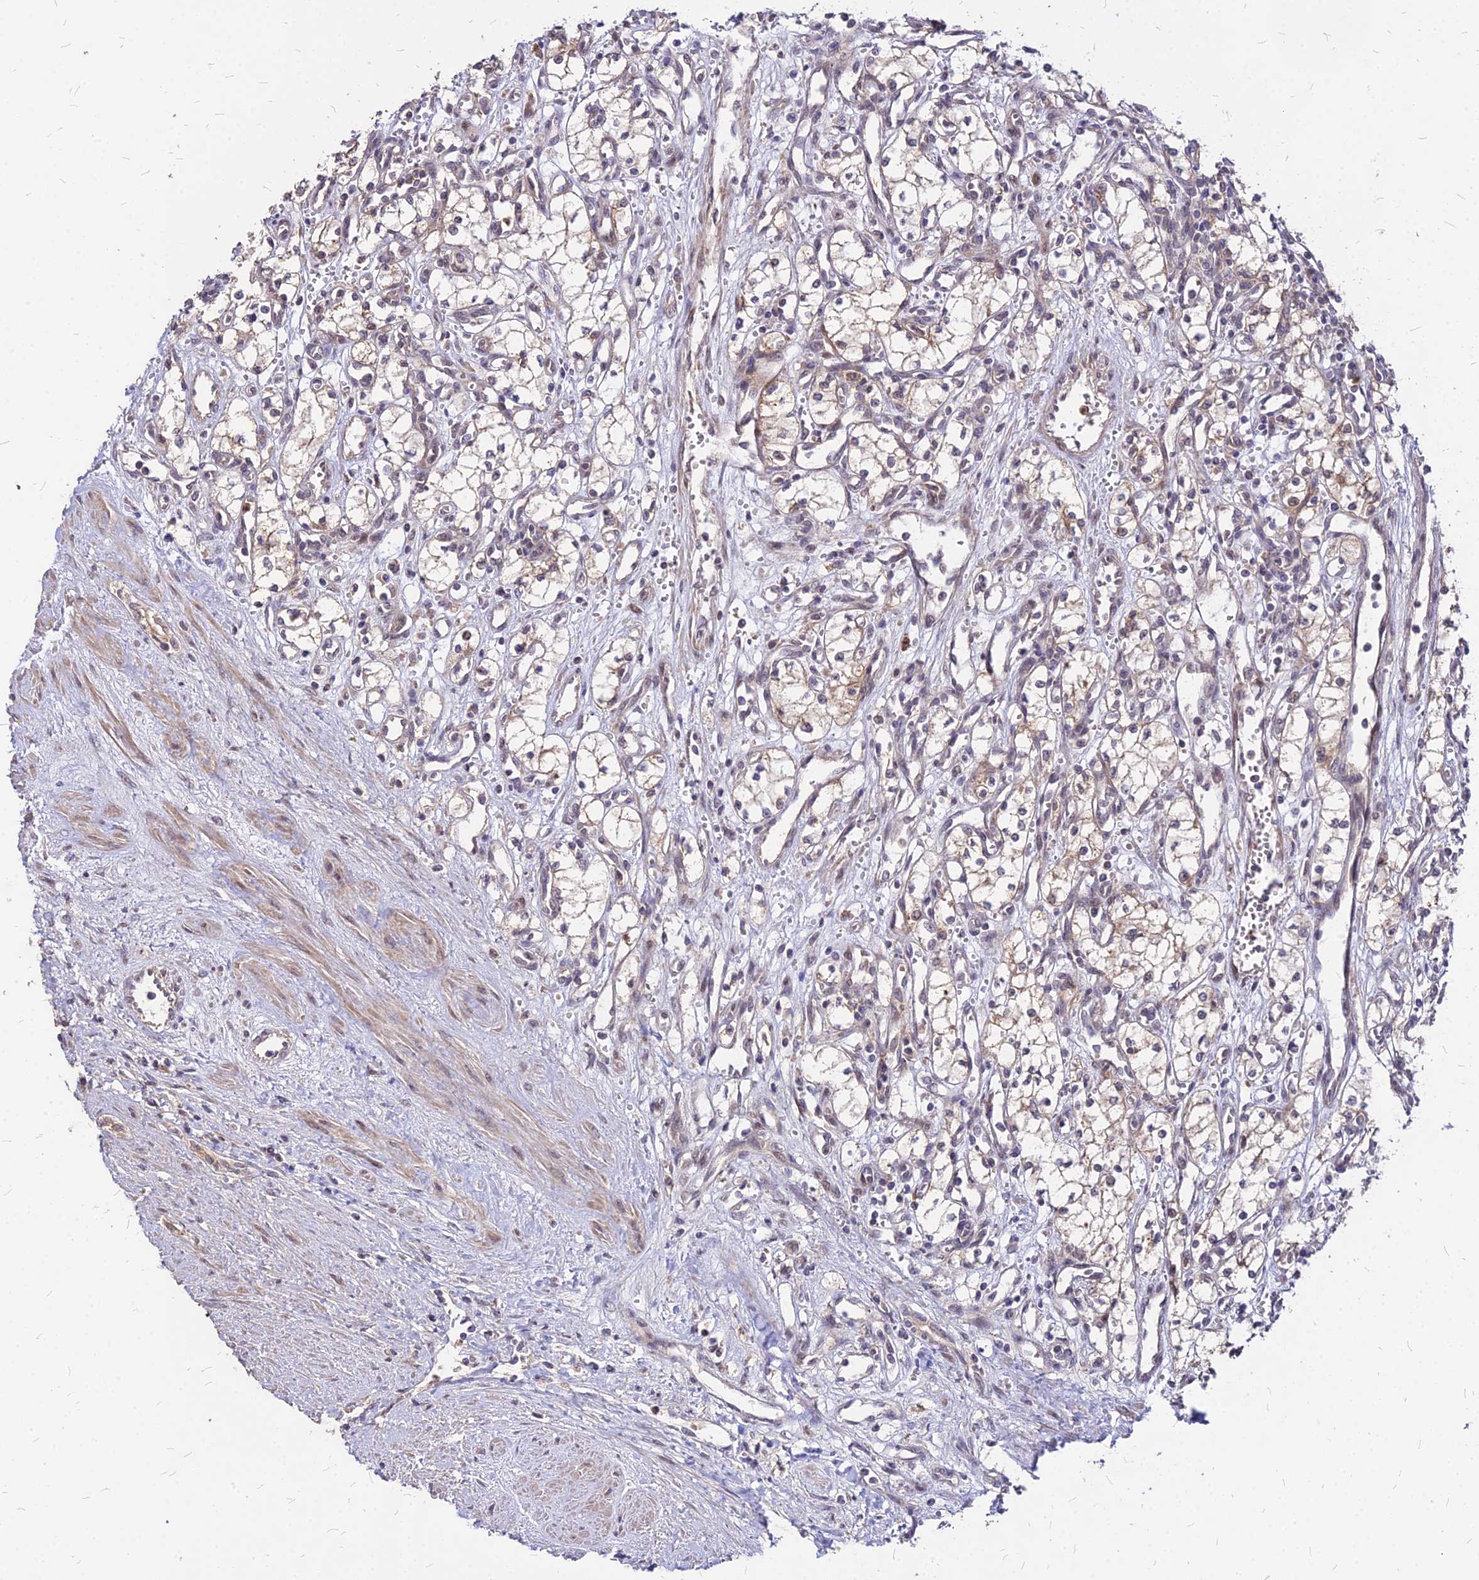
{"staining": {"intensity": "weak", "quantity": ">75%", "location": "cytoplasmic/membranous"}, "tissue": "renal cancer", "cell_type": "Tumor cells", "image_type": "cancer", "snomed": [{"axis": "morphology", "description": "Adenocarcinoma, NOS"}, {"axis": "topography", "description": "Kidney"}], "caption": "Renal cancer stained with immunohistochemistry (IHC) demonstrates weak cytoplasmic/membranous positivity in about >75% of tumor cells.", "gene": "APBA3", "patient": {"sex": "male", "age": 59}}